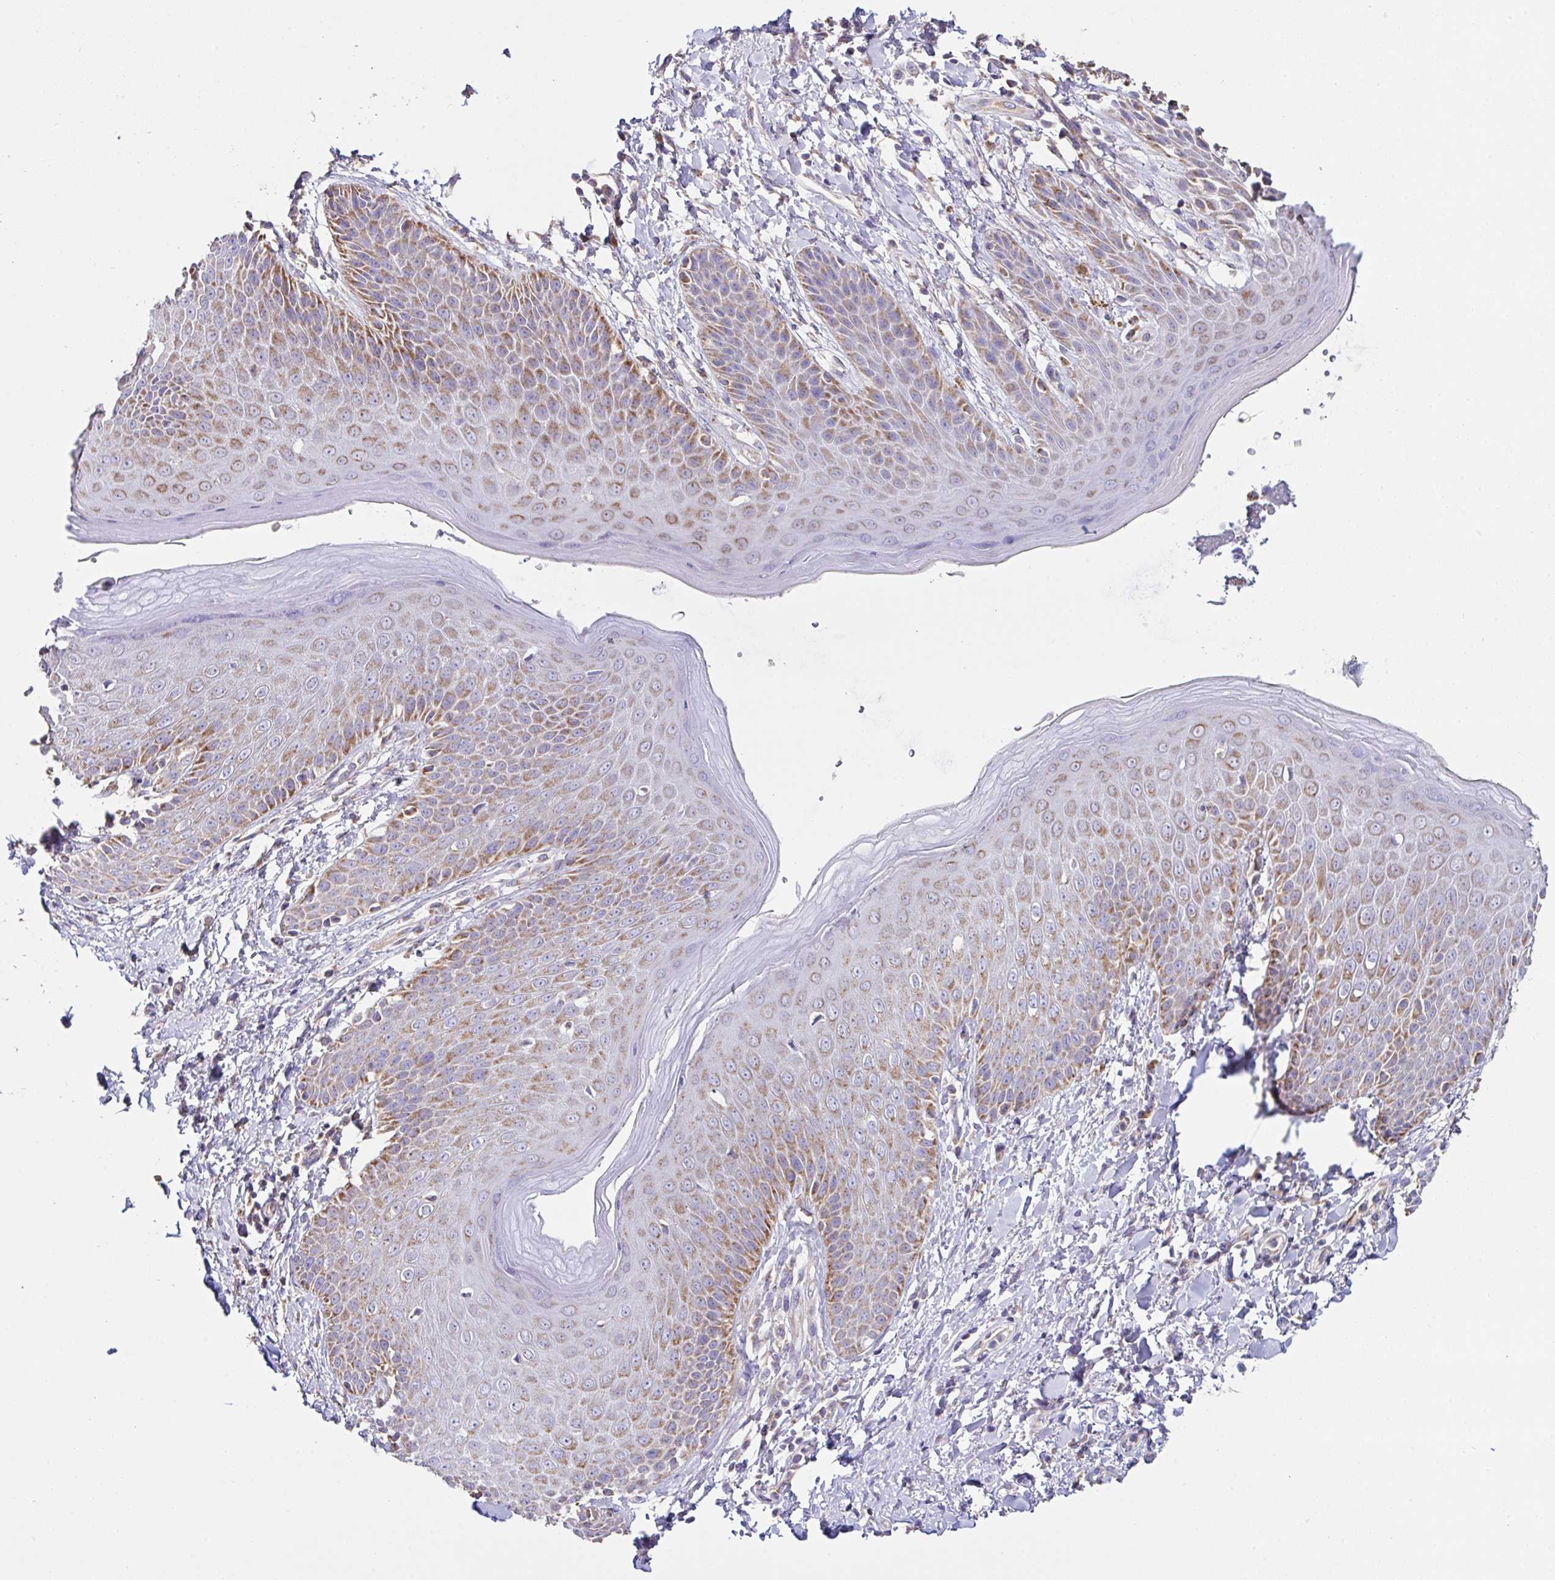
{"staining": {"intensity": "moderate", "quantity": "25%-75%", "location": "cytoplasmic/membranous"}, "tissue": "skin", "cell_type": "Epidermal cells", "image_type": "normal", "snomed": [{"axis": "morphology", "description": "Normal tissue, NOS"}, {"axis": "topography", "description": "Anal"}, {"axis": "topography", "description": "Peripheral nerve tissue"}], "caption": "This is a histology image of immunohistochemistry staining of benign skin, which shows moderate positivity in the cytoplasmic/membranous of epidermal cells.", "gene": "DOK7", "patient": {"sex": "male", "age": 51}}